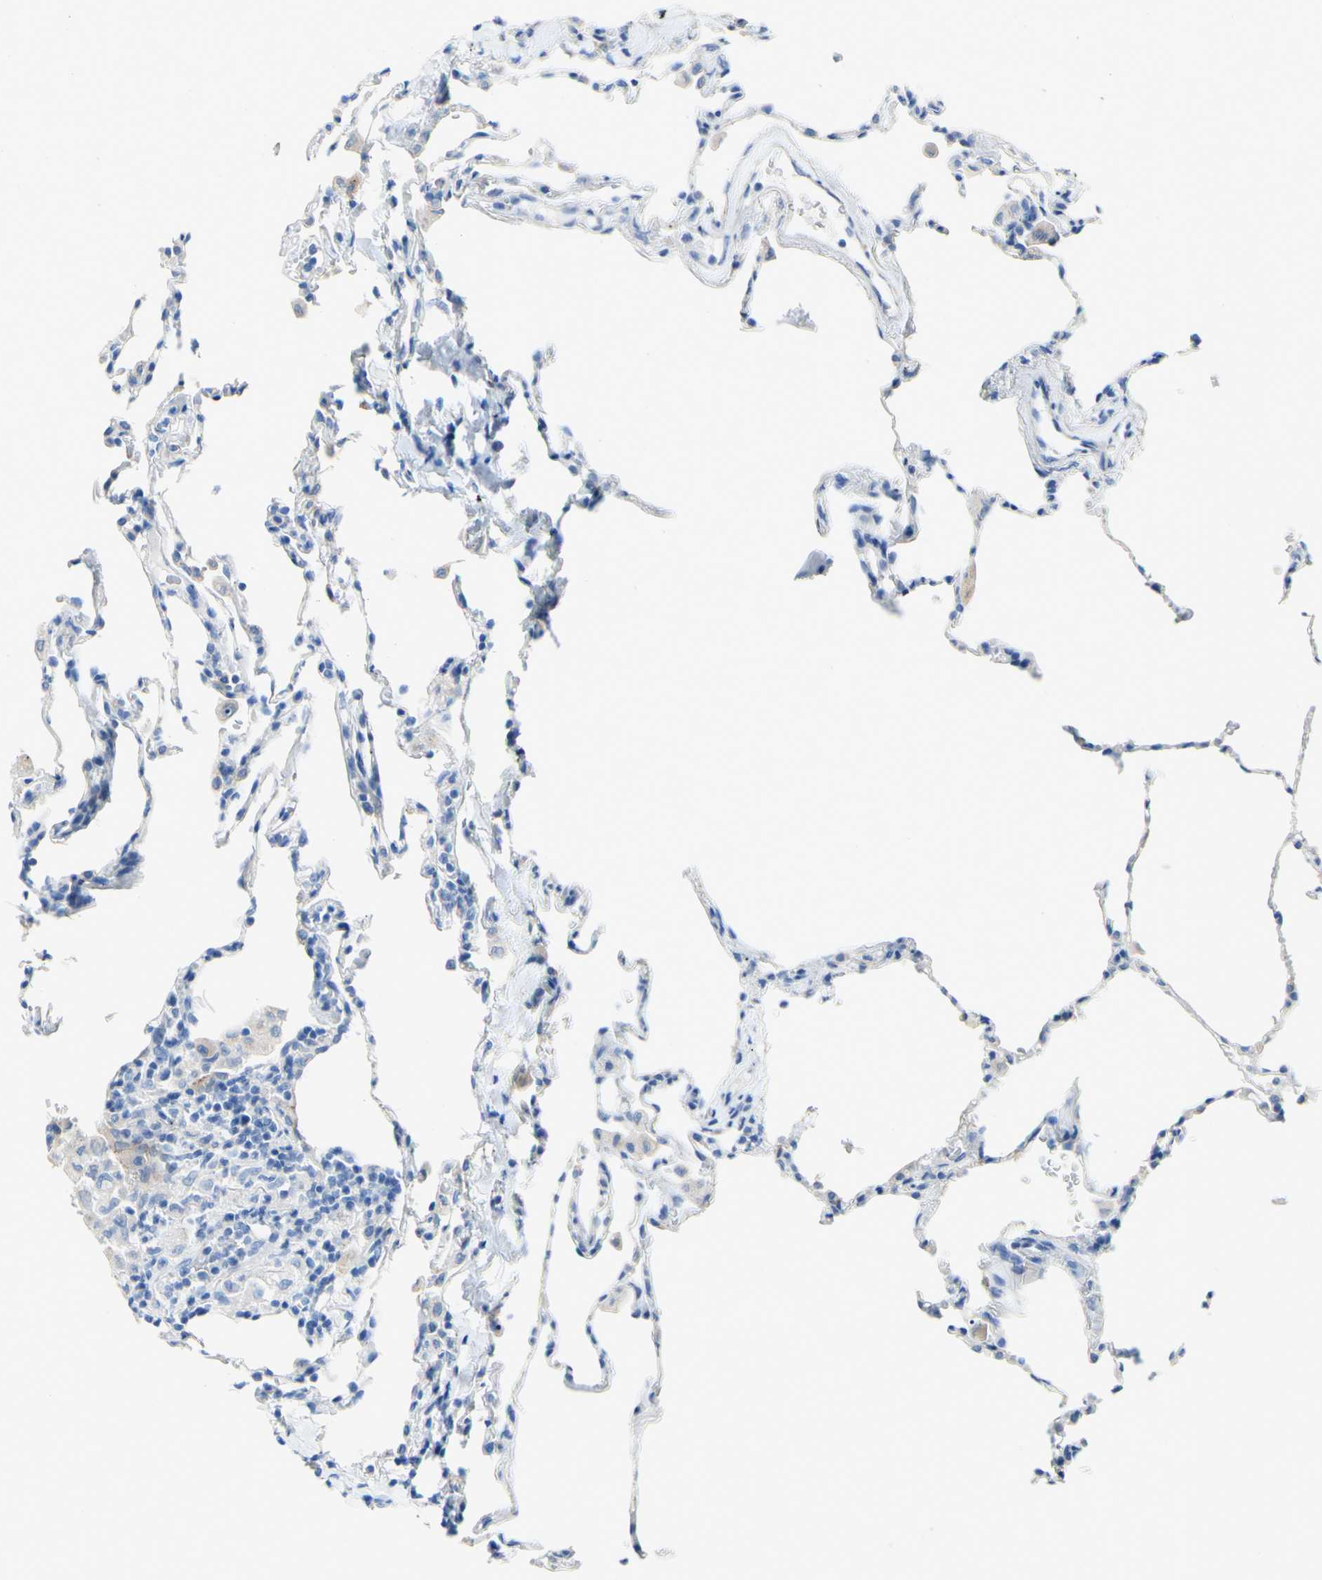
{"staining": {"intensity": "negative", "quantity": "none", "location": "none"}, "tissue": "lung", "cell_type": "Alveolar cells", "image_type": "normal", "snomed": [{"axis": "morphology", "description": "Normal tissue, NOS"}, {"axis": "topography", "description": "Lung"}], "caption": "Alveolar cells show no significant protein positivity in benign lung. Brightfield microscopy of immunohistochemistry stained with DAB (3,3'-diaminobenzidine) (brown) and hematoxylin (blue), captured at high magnification.", "gene": "DSC2", "patient": {"sex": "male", "age": 59}}